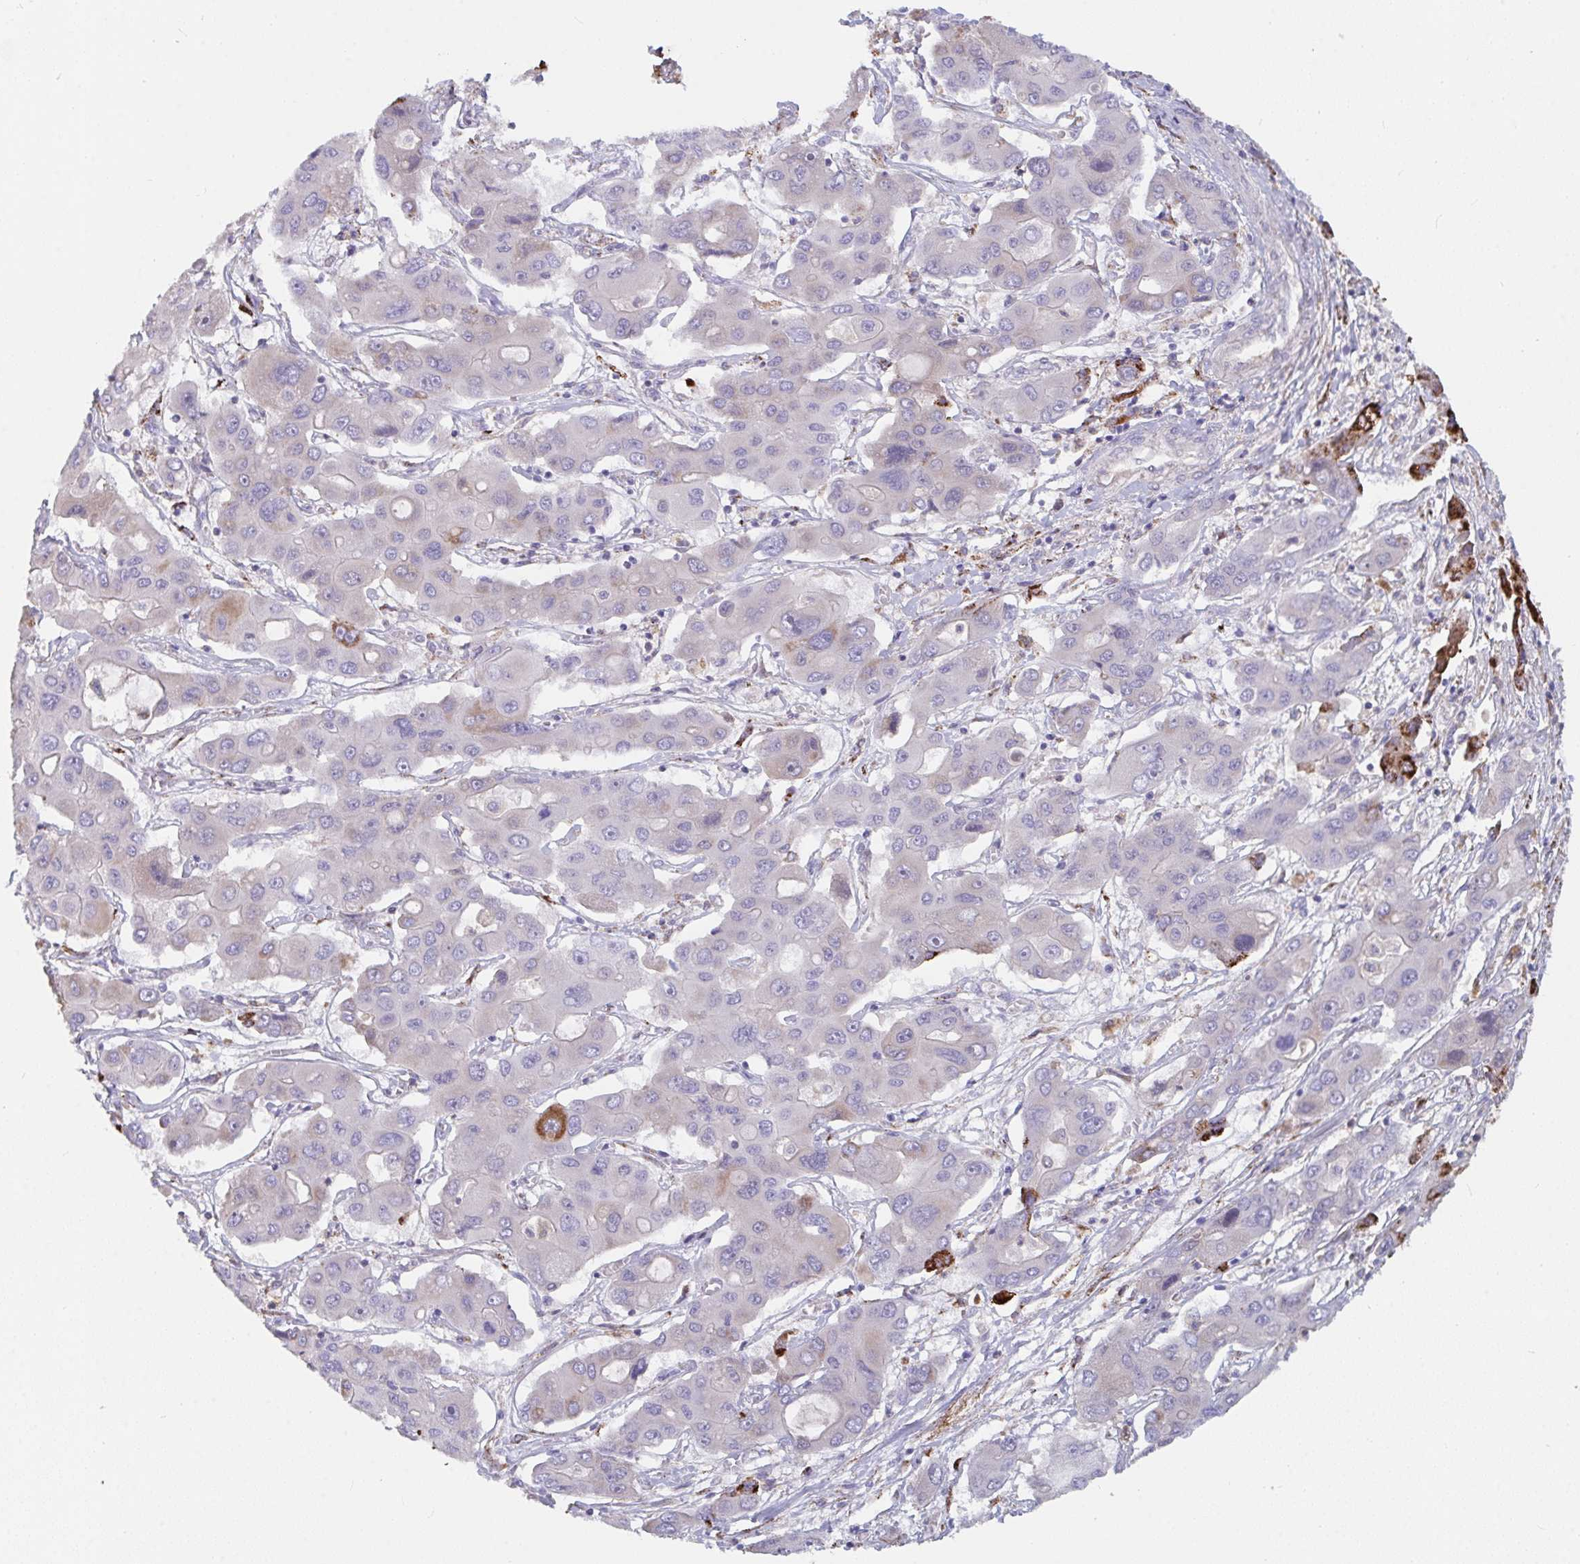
{"staining": {"intensity": "strong", "quantity": "<25%", "location": "cytoplasmic/membranous"}, "tissue": "liver cancer", "cell_type": "Tumor cells", "image_type": "cancer", "snomed": [{"axis": "morphology", "description": "Cholangiocarcinoma"}, {"axis": "topography", "description": "Liver"}], "caption": "The histopathology image shows immunohistochemical staining of cholangiocarcinoma (liver). There is strong cytoplasmic/membranous positivity is identified in about <25% of tumor cells.", "gene": "FAM156B", "patient": {"sex": "male", "age": 67}}